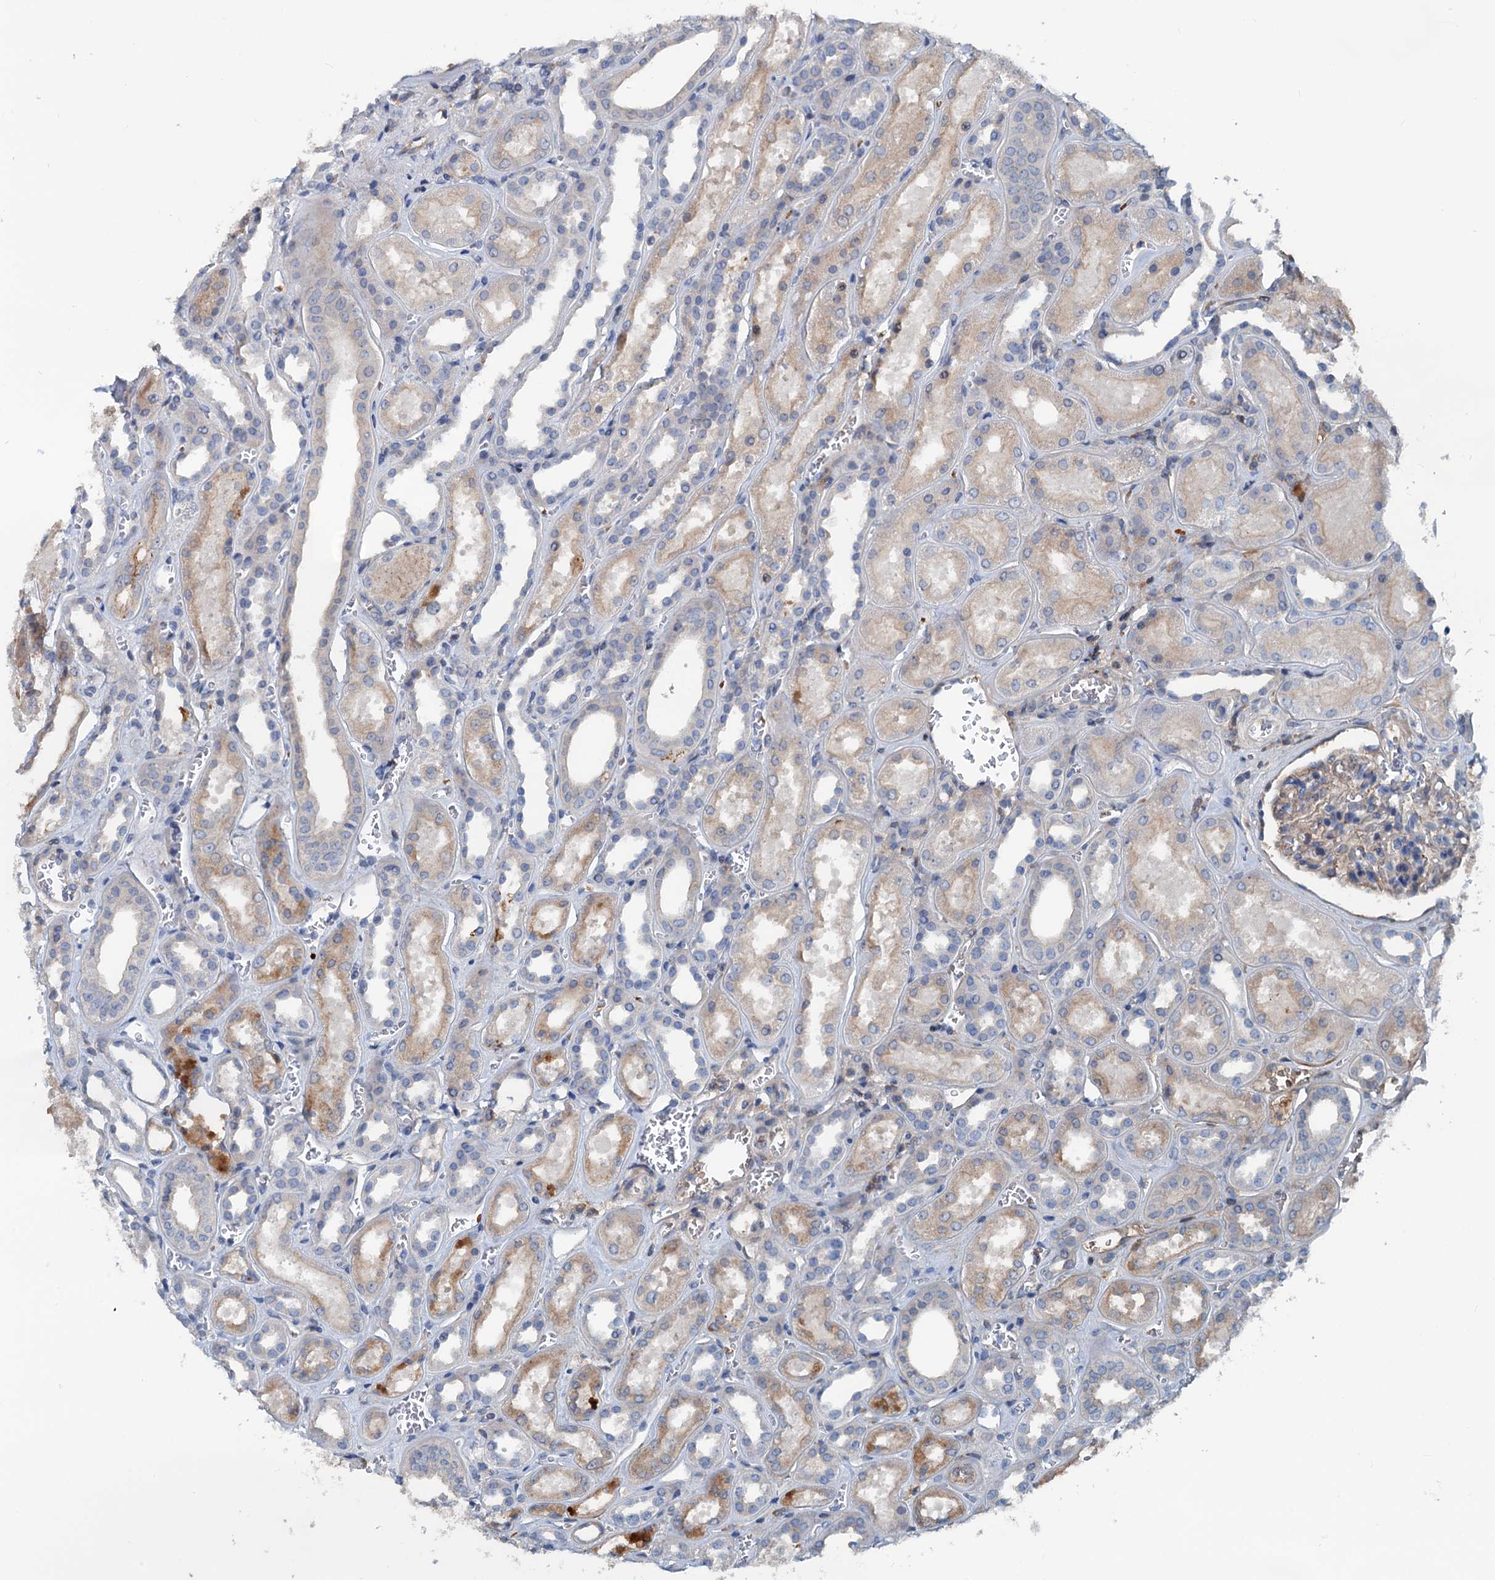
{"staining": {"intensity": "negative", "quantity": "none", "location": "none"}, "tissue": "kidney", "cell_type": "Cells in glomeruli", "image_type": "normal", "snomed": [{"axis": "morphology", "description": "Normal tissue, NOS"}, {"axis": "morphology", "description": "Adenocarcinoma, NOS"}, {"axis": "topography", "description": "Kidney"}], "caption": "Immunohistochemistry image of benign human kidney stained for a protein (brown), which demonstrates no expression in cells in glomeruli.", "gene": "TEDC1", "patient": {"sex": "female", "age": 68}}